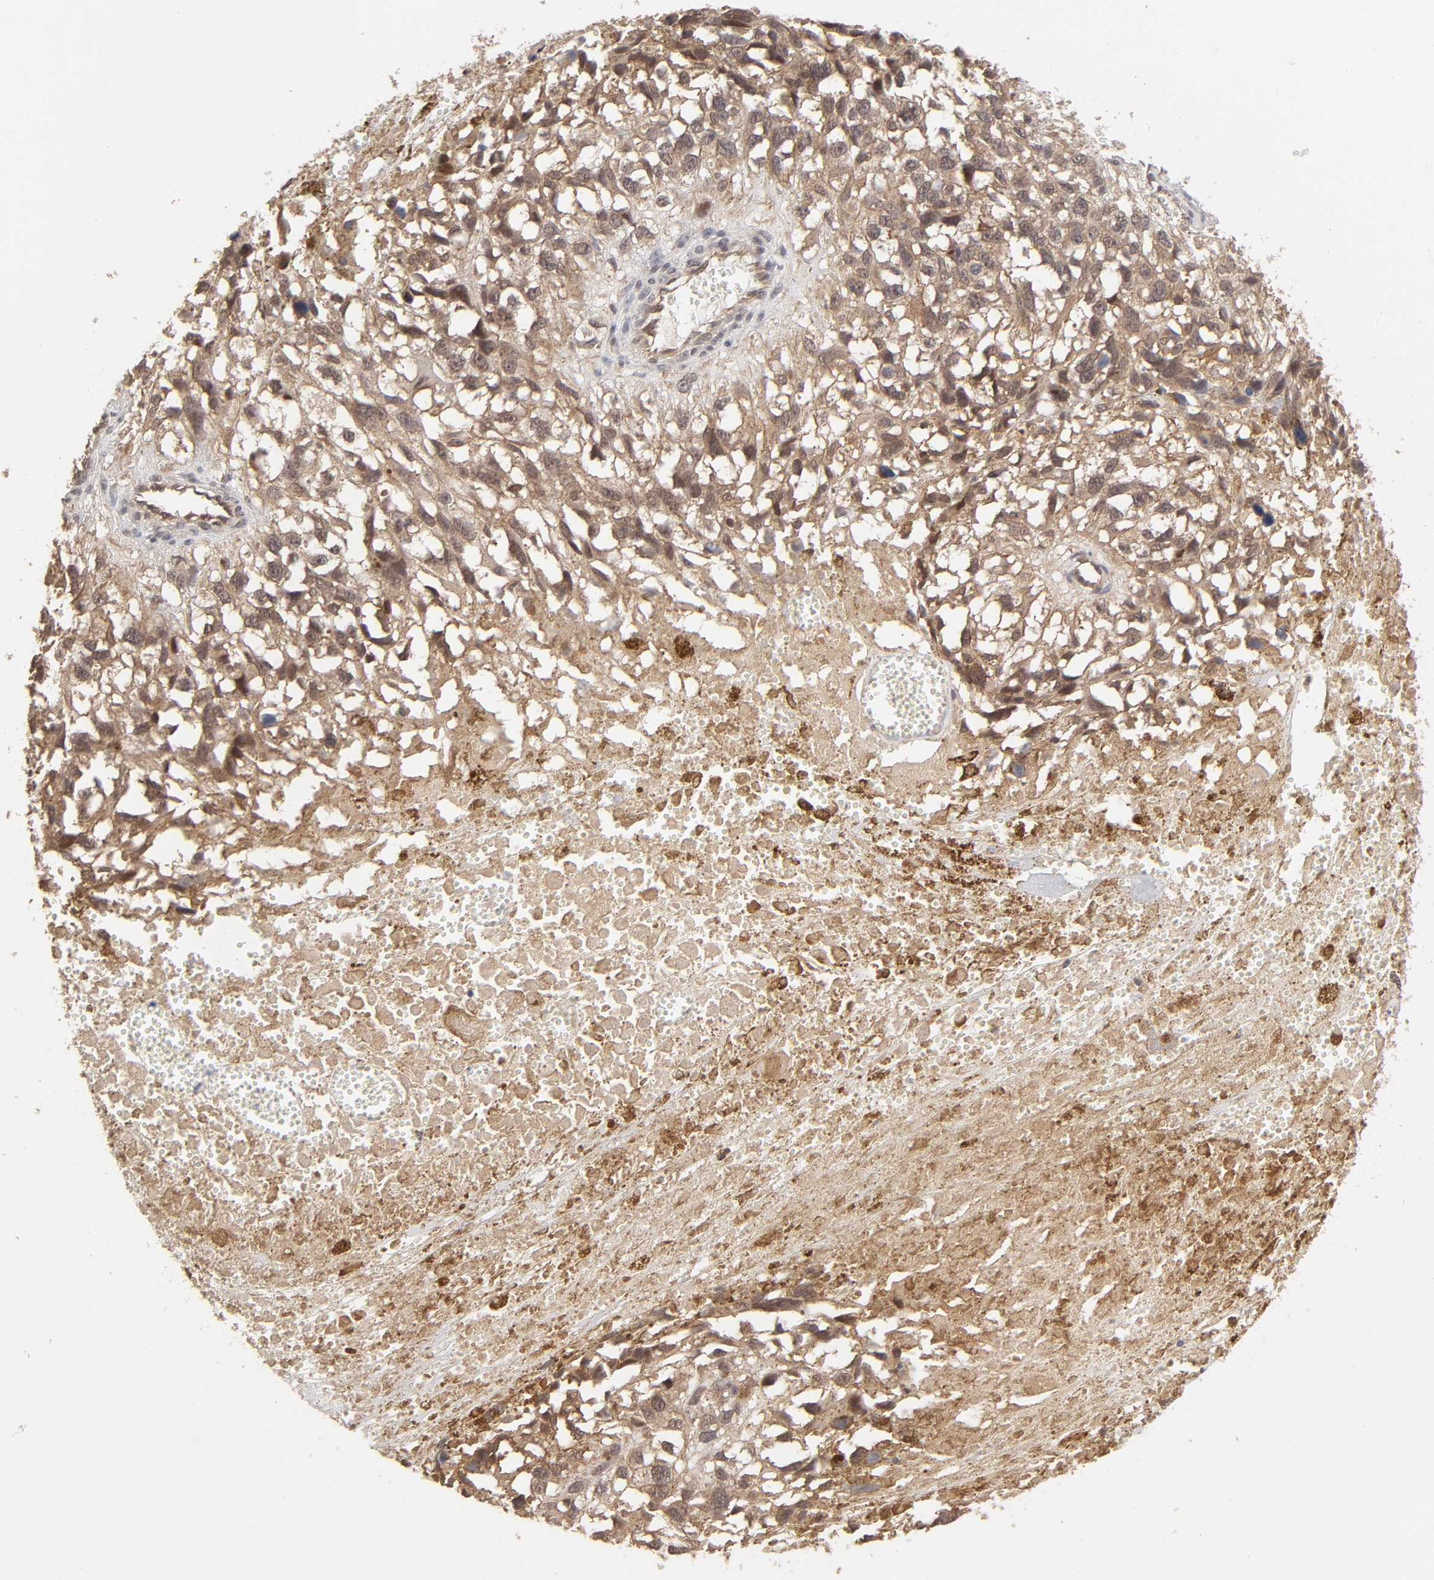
{"staining": {"intensity": "strong", "quantity": "25%-75%", "location": "cytoplasmic/membranous"}, "tissue": "melanoma", "cell_type": "Tumor cells", "image_type": "cancer", "snomed": [{"axis": "morphology", "description": "Malignant melanoma, Metastatic site"}, {"axis": "topography", "description": "Lymph node"}], "caption": "Immunohistochemistry (DAB (3,3'-diaminobenzidine)) staining of melanoma exhibits strong cytoplasmic/membranous protein staining in about 25%-75% of tumor cells.", "gene": "MAPK1", "patient": {"sex": "male", "age": 59}}